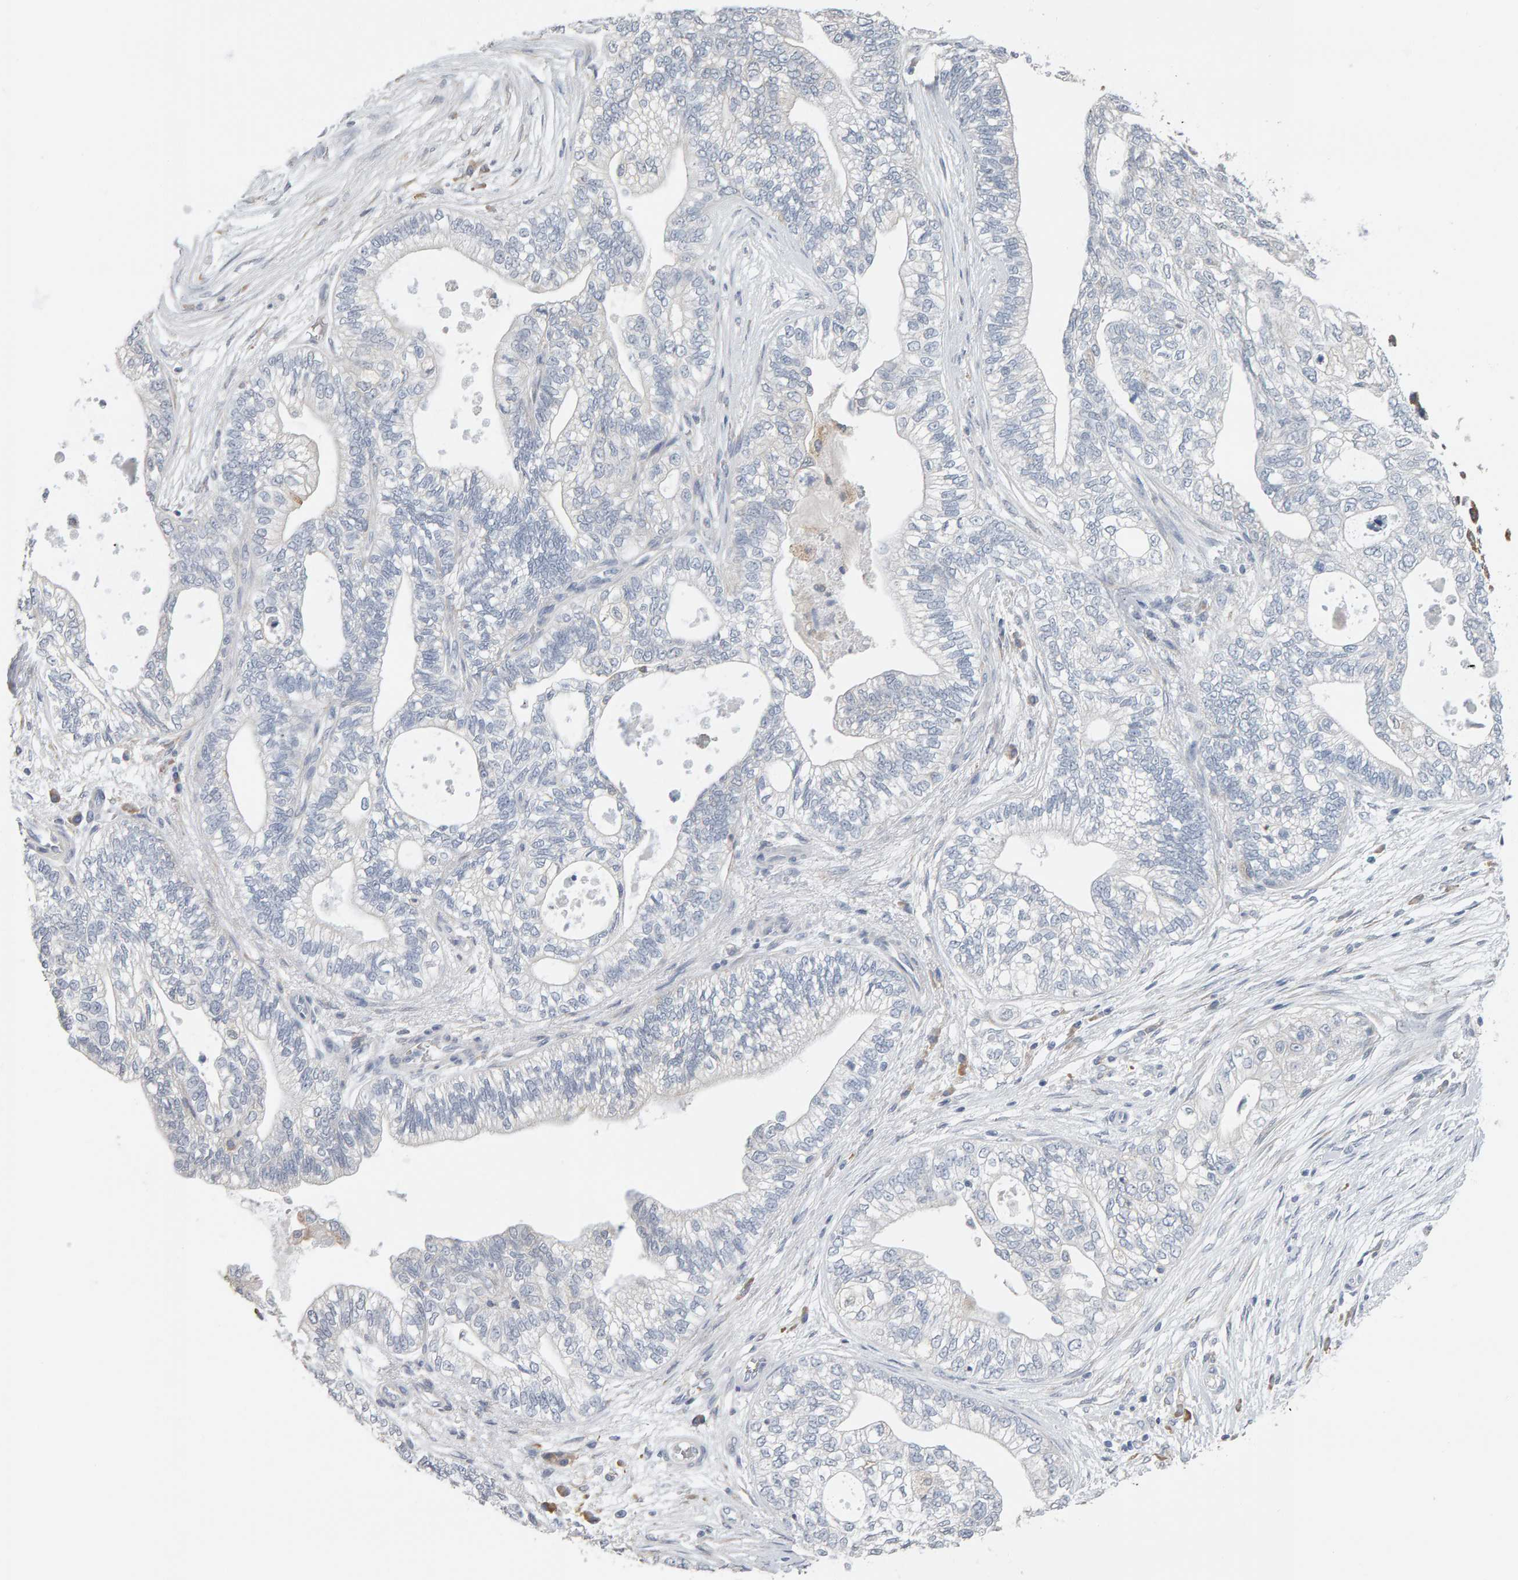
{"staining": {"intensity": "negative", "quantity": "none", "location": "none"}, "tissue": "pancreatic cancer", "cell_type": "Tumor cells", "image_type": "cancer", "snomed": [{"axis": "morphology", "description": "Adenocarcinoma, NOS"}, {"axis": "topography", "description": "Pancreas"}], "caption": "This histopathology image is of adenocarcinoma (pancreatic) stained with IHC to label a protein in brown with the nuclei are counter-stained blue. There is no staining in tumor cells.", "gene": "ADHFE1", "patient": {"sex": "male", "age": 72}}